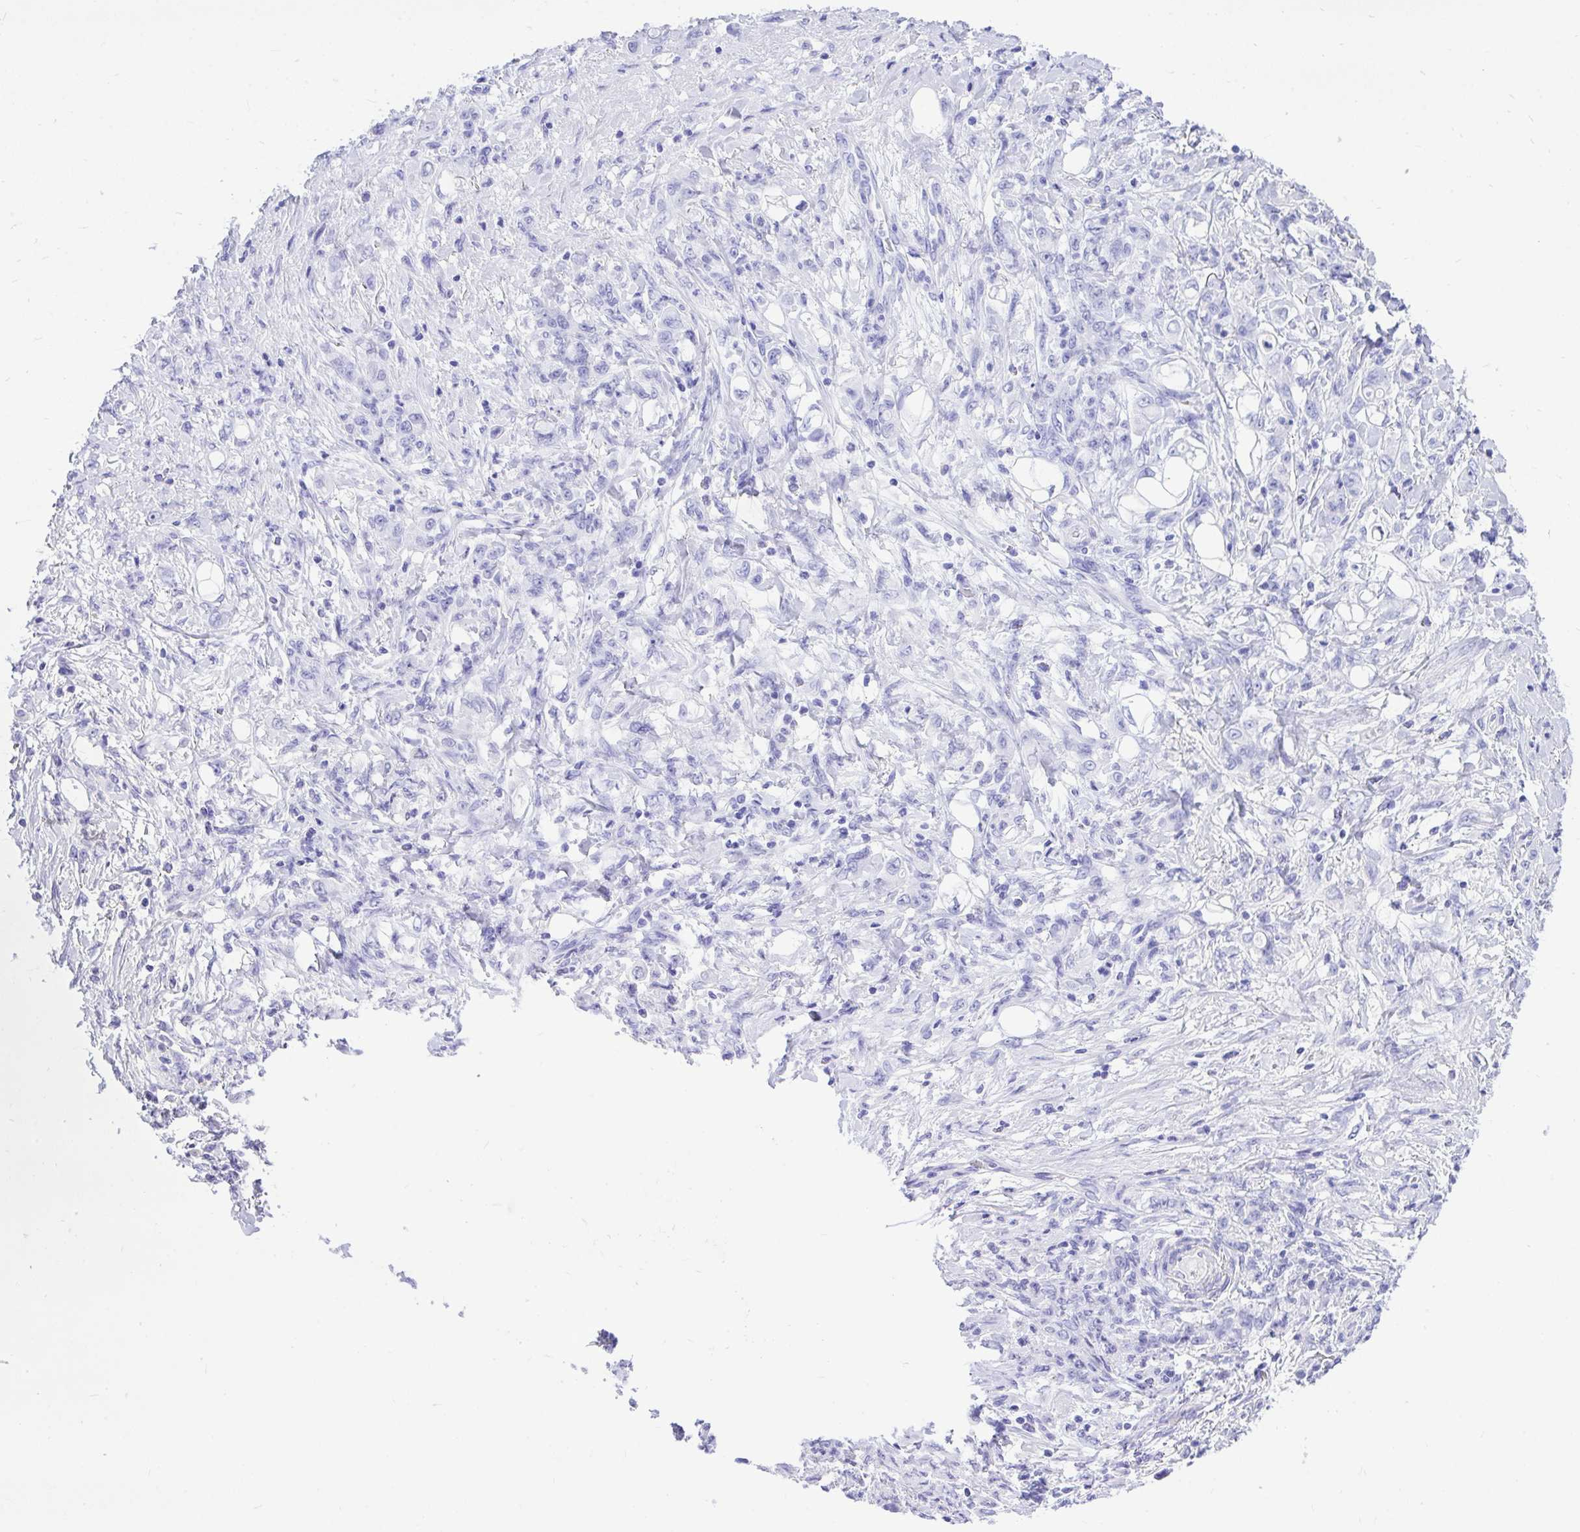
{"staining": {"intensity": "negative", "quantity": "none", "location": "none"}, "tissue": "stomach cancer", "cell_type": "Tumor cells", "image_type": "cancer", "snomed": [{"axis": "morphology", "description": "Adenocarcinoma, NOS"}, {"axis": "topography", "description": "Stomach"}], "caption": "IHC of human stomach cancer (adenocarcinoma) demonstrates no positivity in tumor cells.", "gene": "MON1A", "patient": {"sex": "female", "age": 79}}